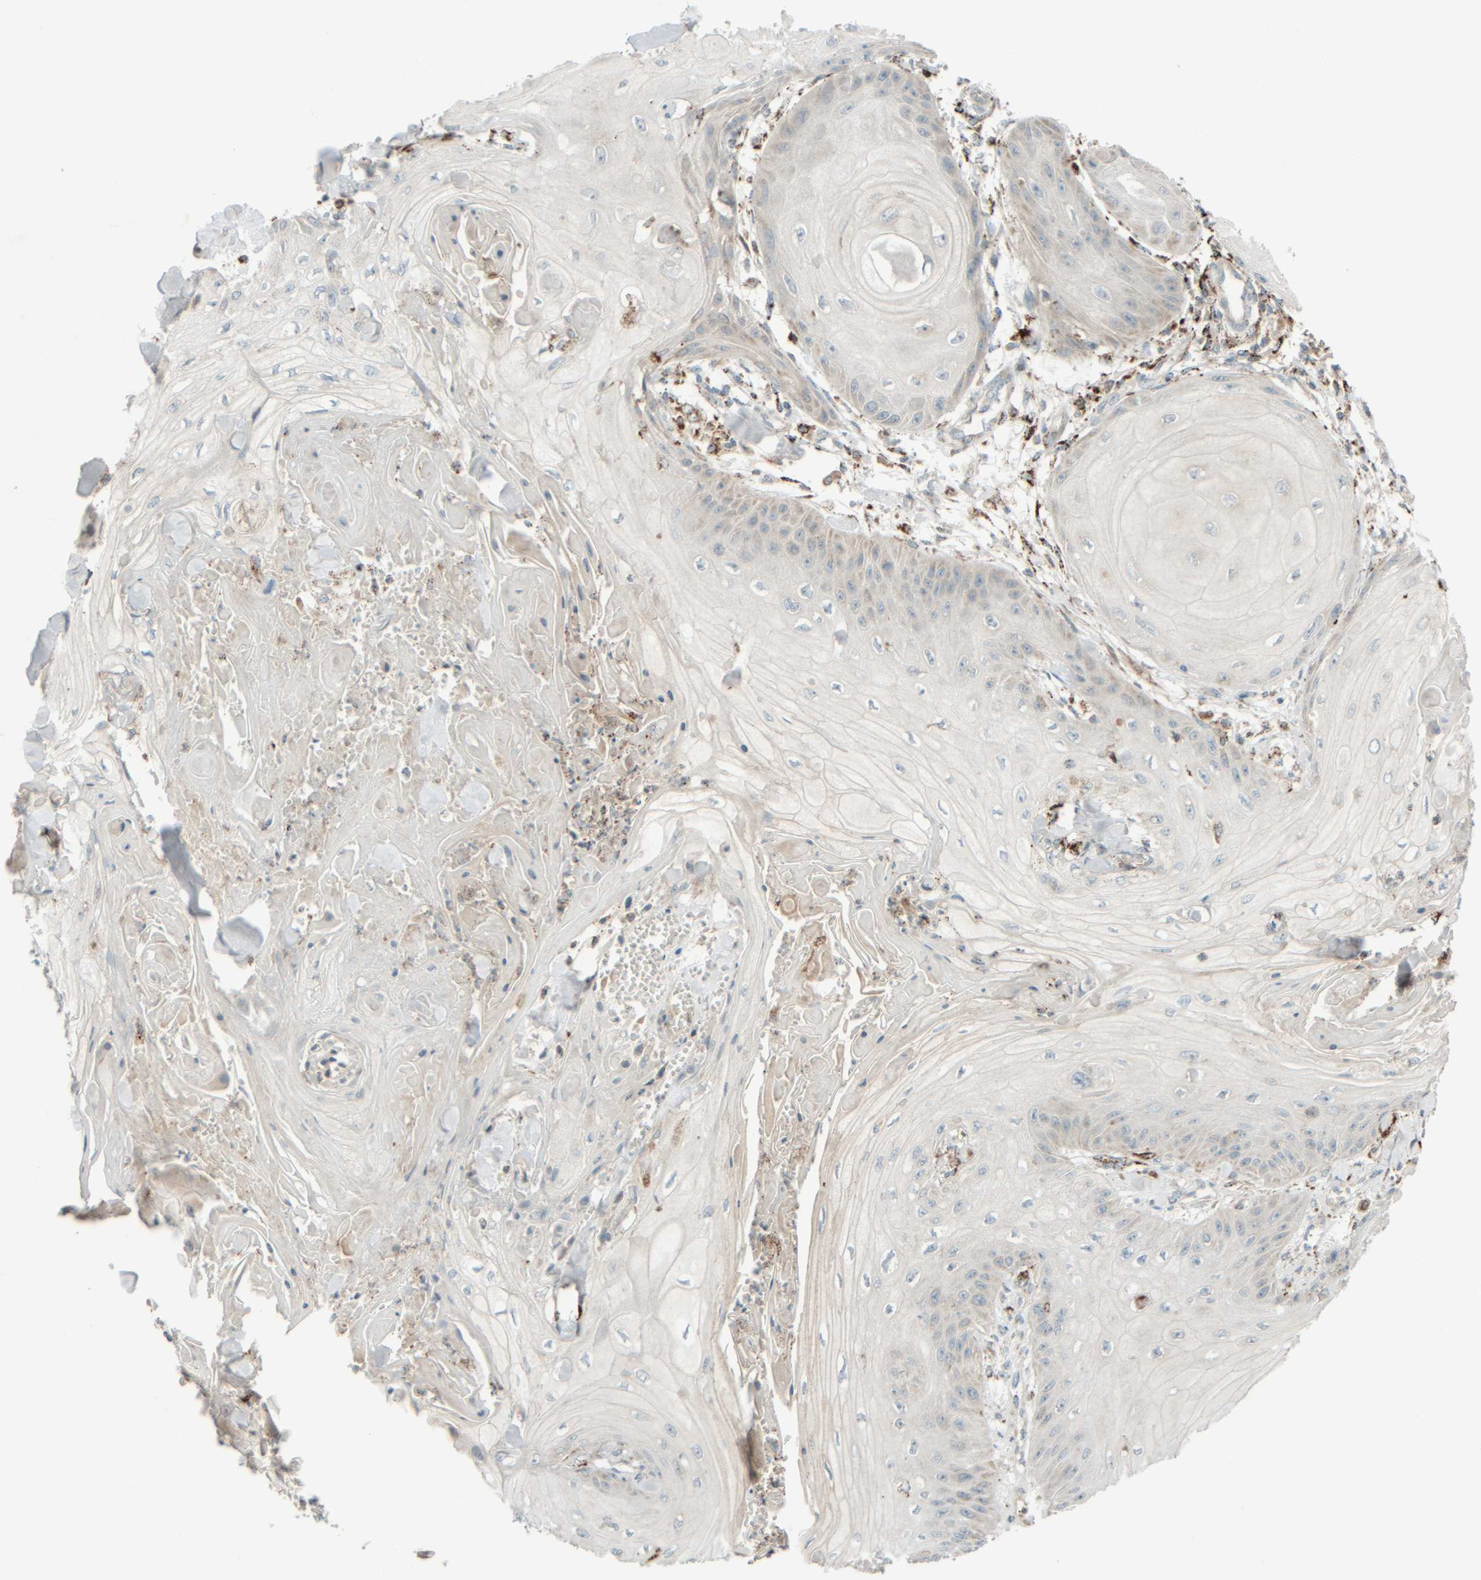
{"staining": {"intensity": "negative", "quantity": "none", "location": "none"}, "tissue": "skin cancer", "cell_type": "Tumor cells", "image_type": "cancer", "snomed": [{"axis": "morphology", "description": "Squamous cell carcinoma, NOS"}, {"axis": "topography", "description": "Skin"}], "caption": "Immunohistochemistry of skin cancer demonstrates no expression in tumor cells.", "gene": "SPAG5", "patient": {"sex": "male", "age": 74}}